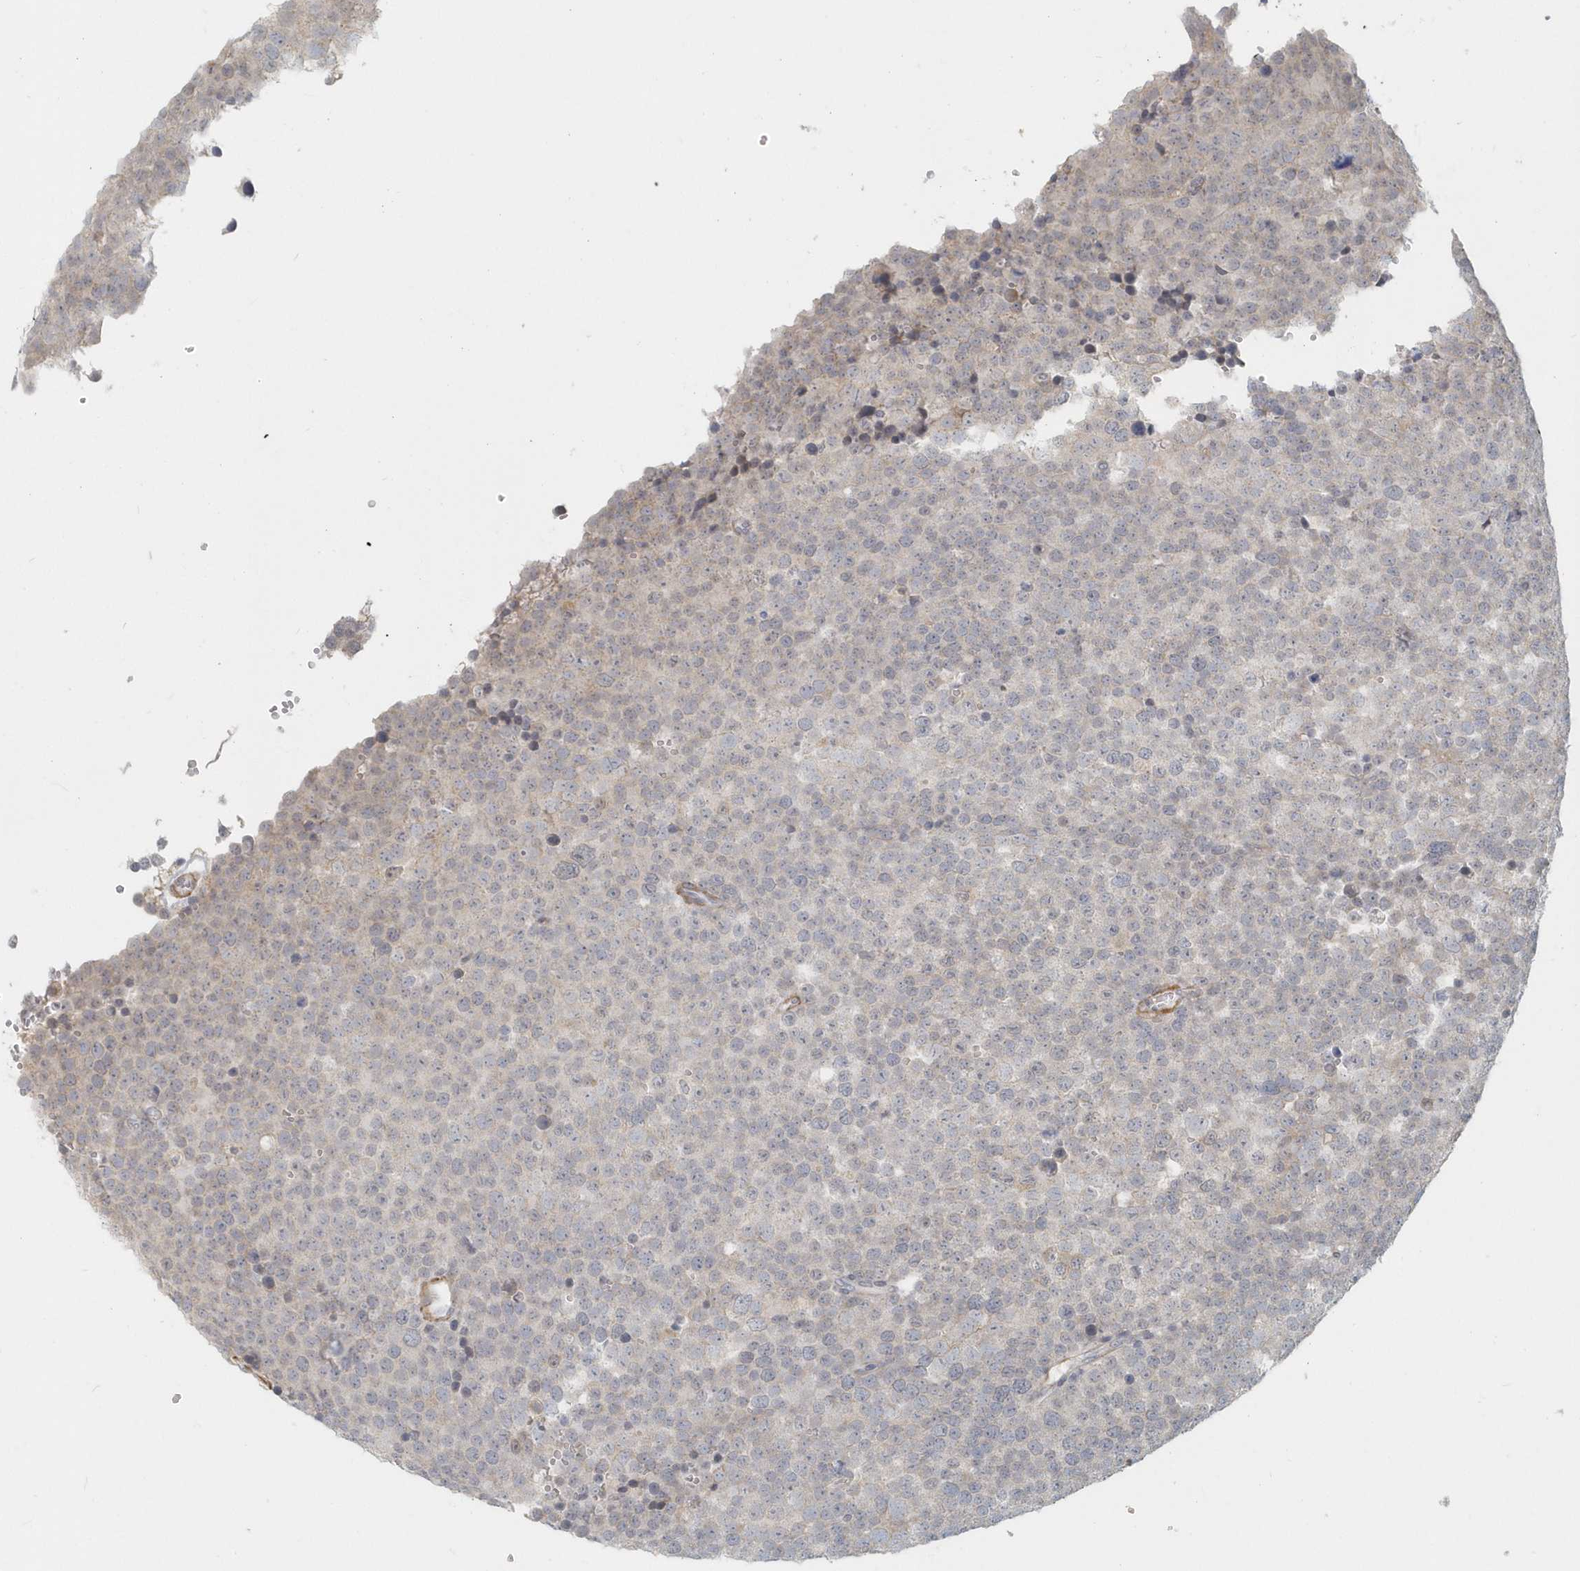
{"staining": {"intensity": "negative", "quantity": "none", "location": "none"}, "tissue": "testis cancer", "cell_type": "Tumor cells", "image_type": "cancer", "snomed": [{"axis": "morphology", "description": "Seminoma, NOS"}, {"axis": "topography", "description": "Testis"}], "caption": "The histopathology image exhibits no staining of tumor cells in testis seminoma. (DAB IHC with hematoxylin counter stain).", "gene": "NAPB", "patient": {"sex": "male", "age": 71}}